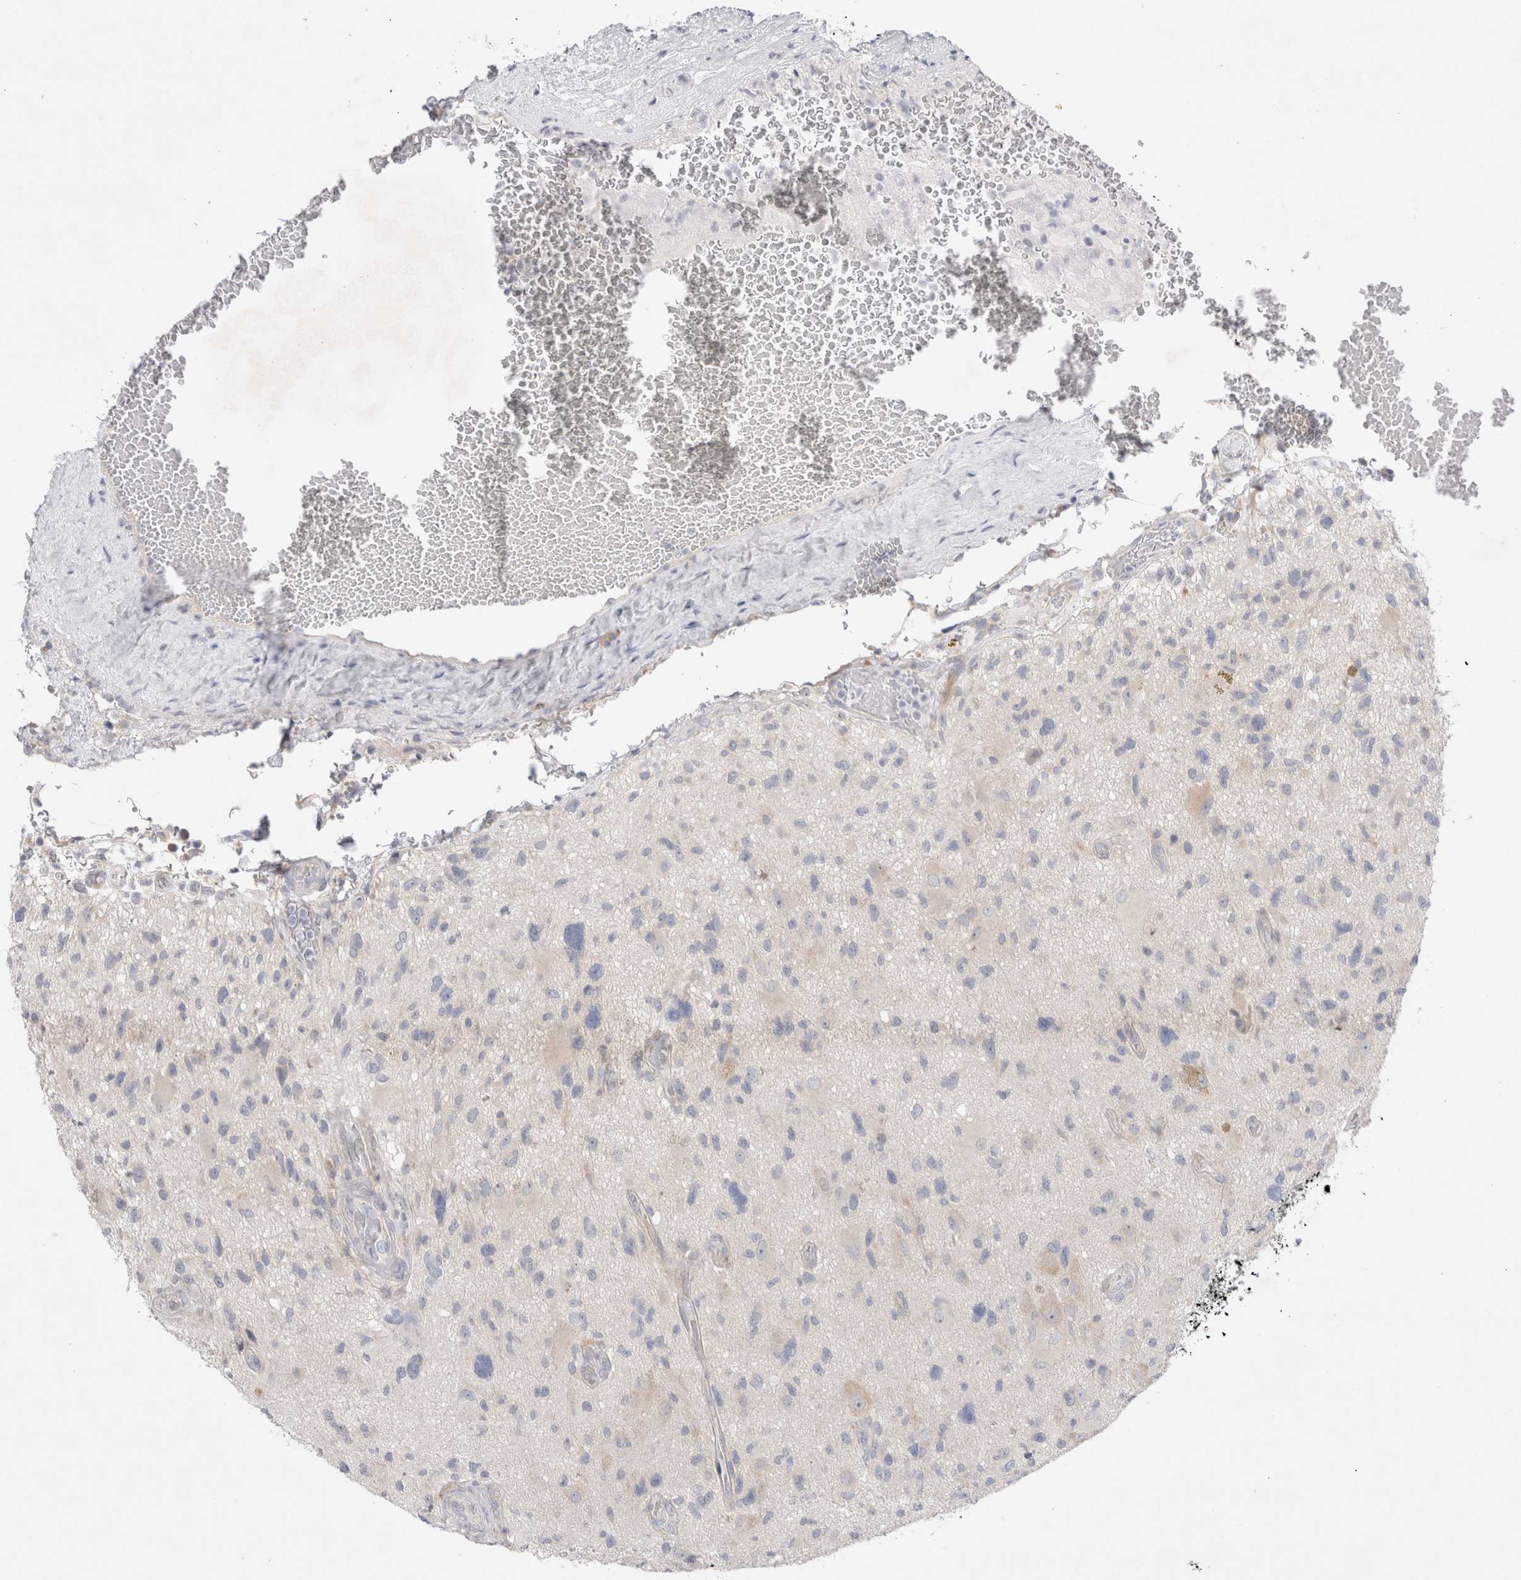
{"staining": {"intensity": "weak", "quantity": "<25%", "location": "cytoplasmic/membranous"}, "tissue": "glioma", "cell_type": "Tumor cells", "image_type": "cancer", "snomed": [{"axis": "morphology", "description": "Glioma, malignant, High grade"}, {"axis": "topography", "description": "Brain"}], "caption": "This photomicrograph is of glioma stained with immunohistochemistry (IHC) to label a protein in brown with the nuclei are counter-stained blue. There is no expression in tumor cells.", "gene": "RBM12B", "patient": {"sex": "male", "age": 33}}